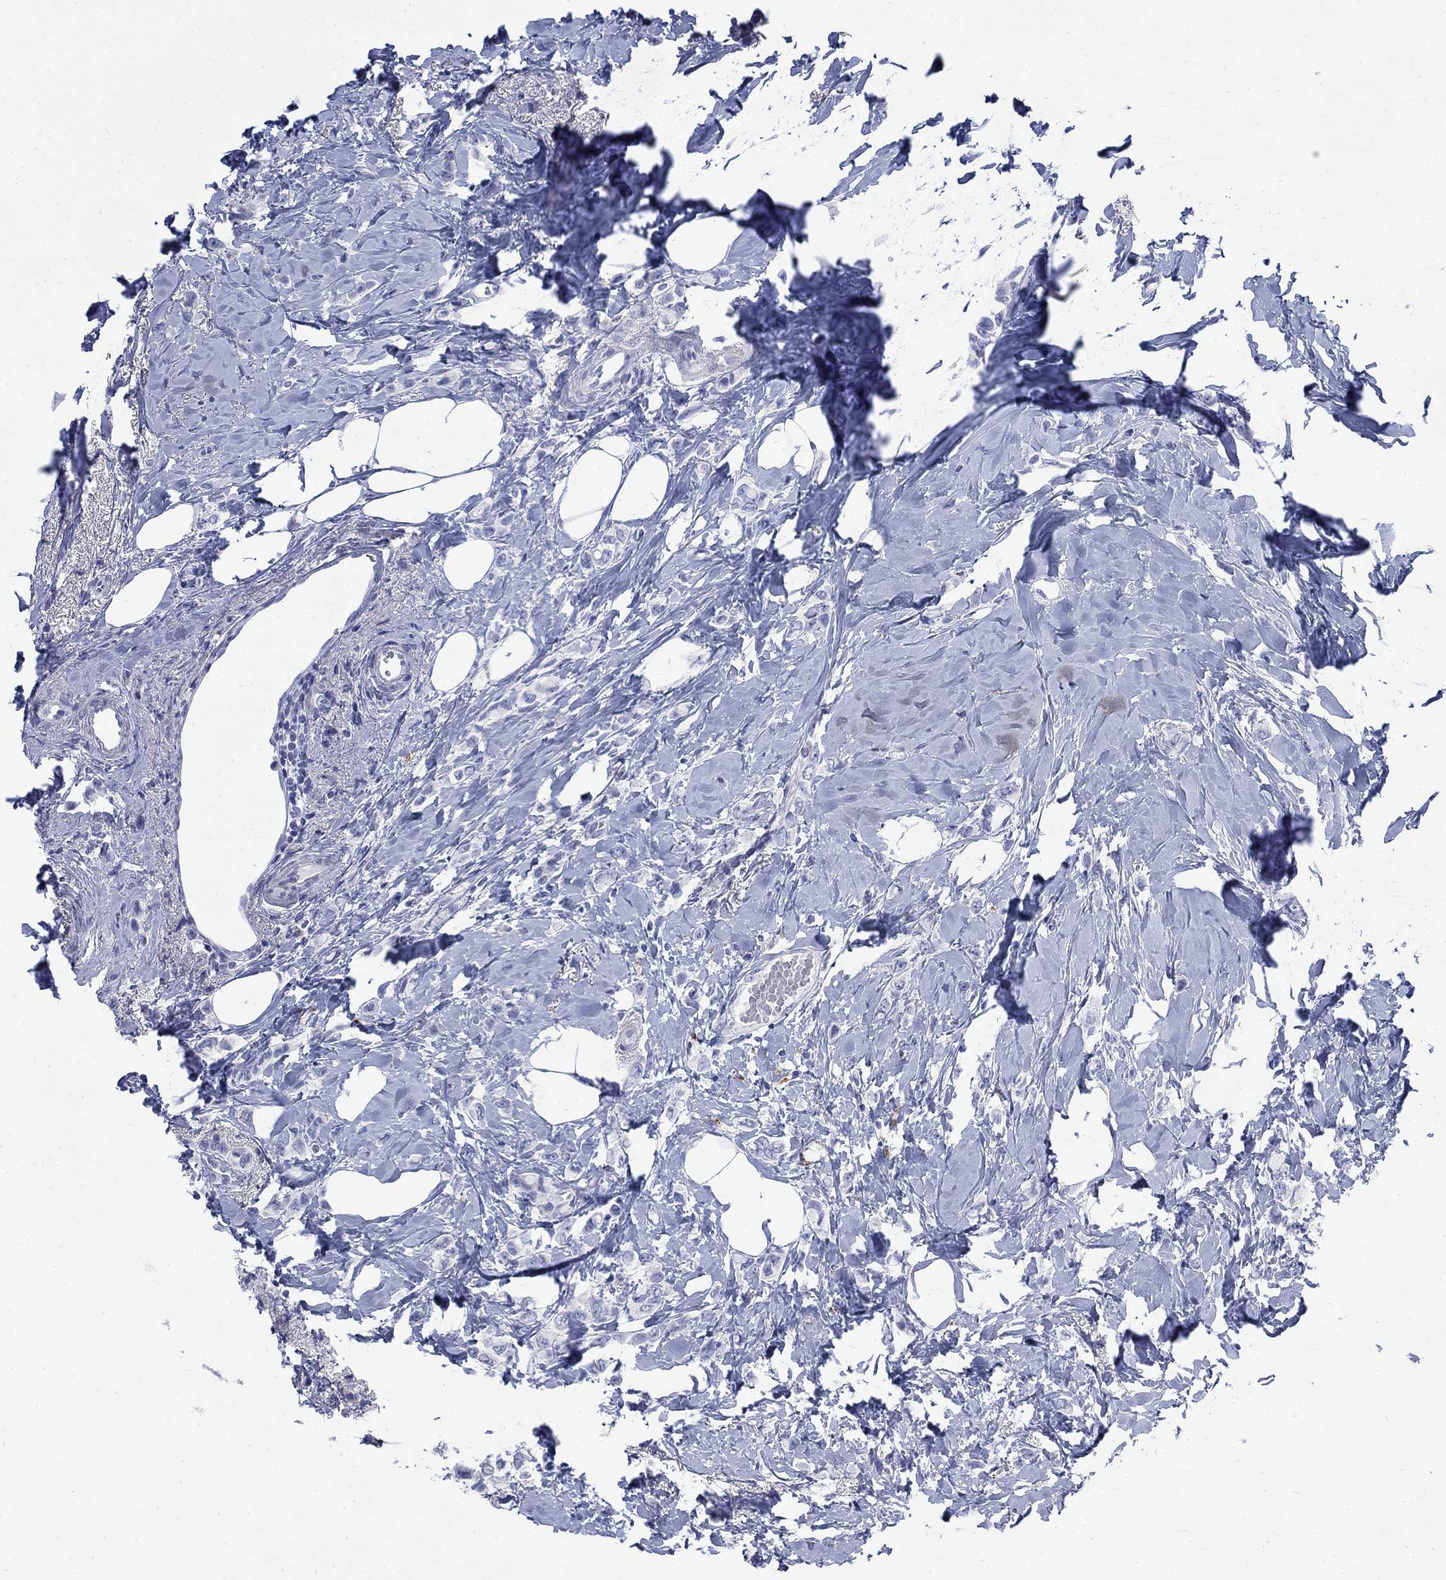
{"staining": {"intensity": "negative", "quantity": "none", "location": "none"}, "tissue": "breast cancer", "cell_type": "Tumor cells", "image_type": "cancer", "snomed": [{"axis": "morphology", "description": "Lobular carcinoma"}, {"axis": "topography", "description": "Breast"}], "caption": "IHC histopathology image of neoplastic tissue: breast lobular carcinoma stained with DAB (3,3'-diaminobenzidine) exhibits no significant protein positivity in tumor cells.", "gene": "IGF2BP3", "patient": {"sex": "female", "age": 66}}